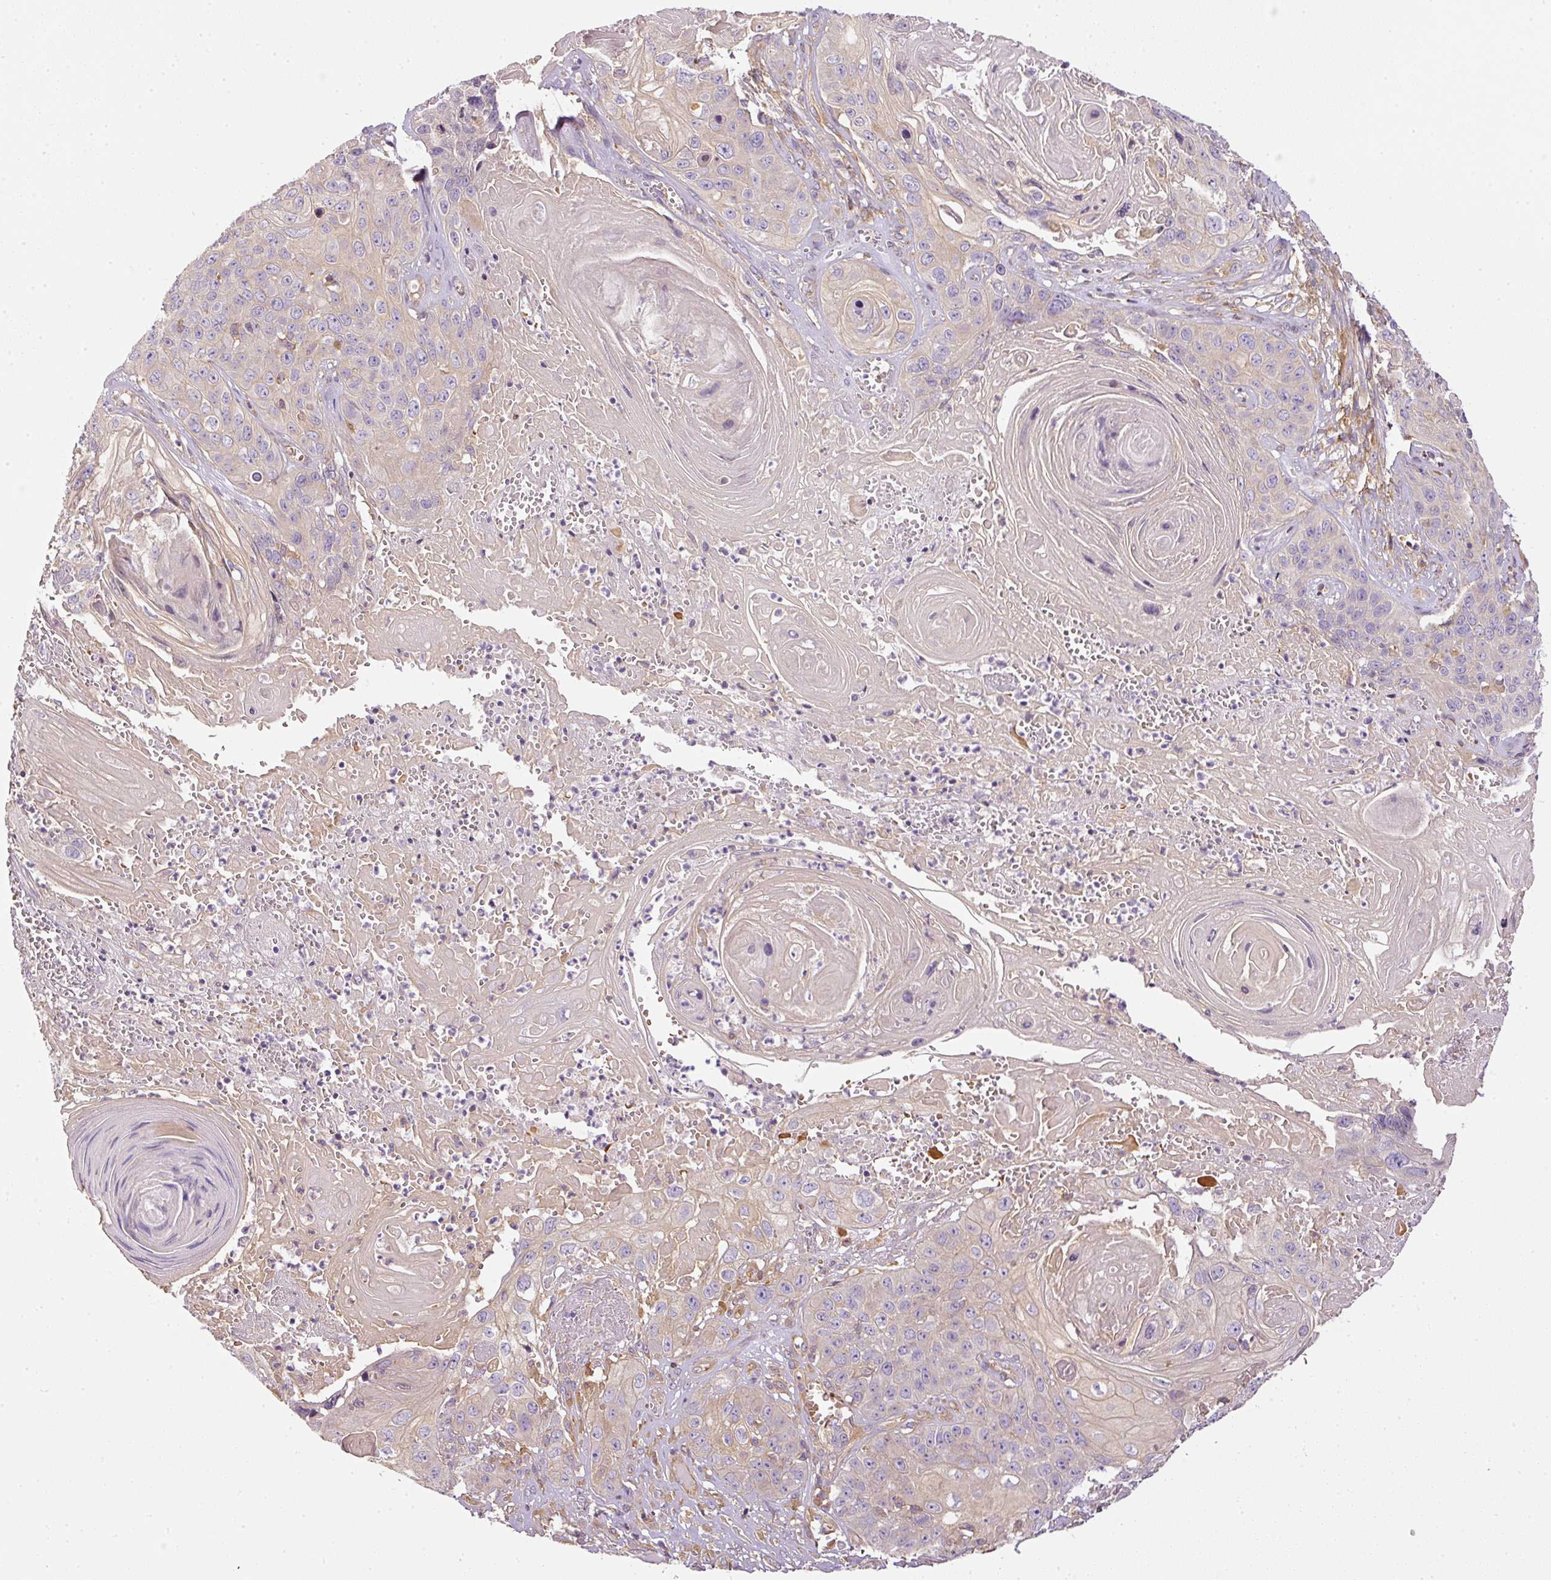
{"staining": {"intensity": "negative", "quantity": "none", "location": "none"}, "tissue": "skin cancer", "cell_type": "Tumor cells", "image_type": "cancer", "snomed": [{"axis": "morphology", "description": "Squamous cell carcinoma, NOS"}, {"axis": "topography", "description": "Skin"}], "caption": "DAB immunohistochemical staining of skin cancer (squamous cell carcinoma) exhibits no significant staining in tumor cells.", "gene": "TBC1D2B", "patient": {"sex": "male", "age": 55}}